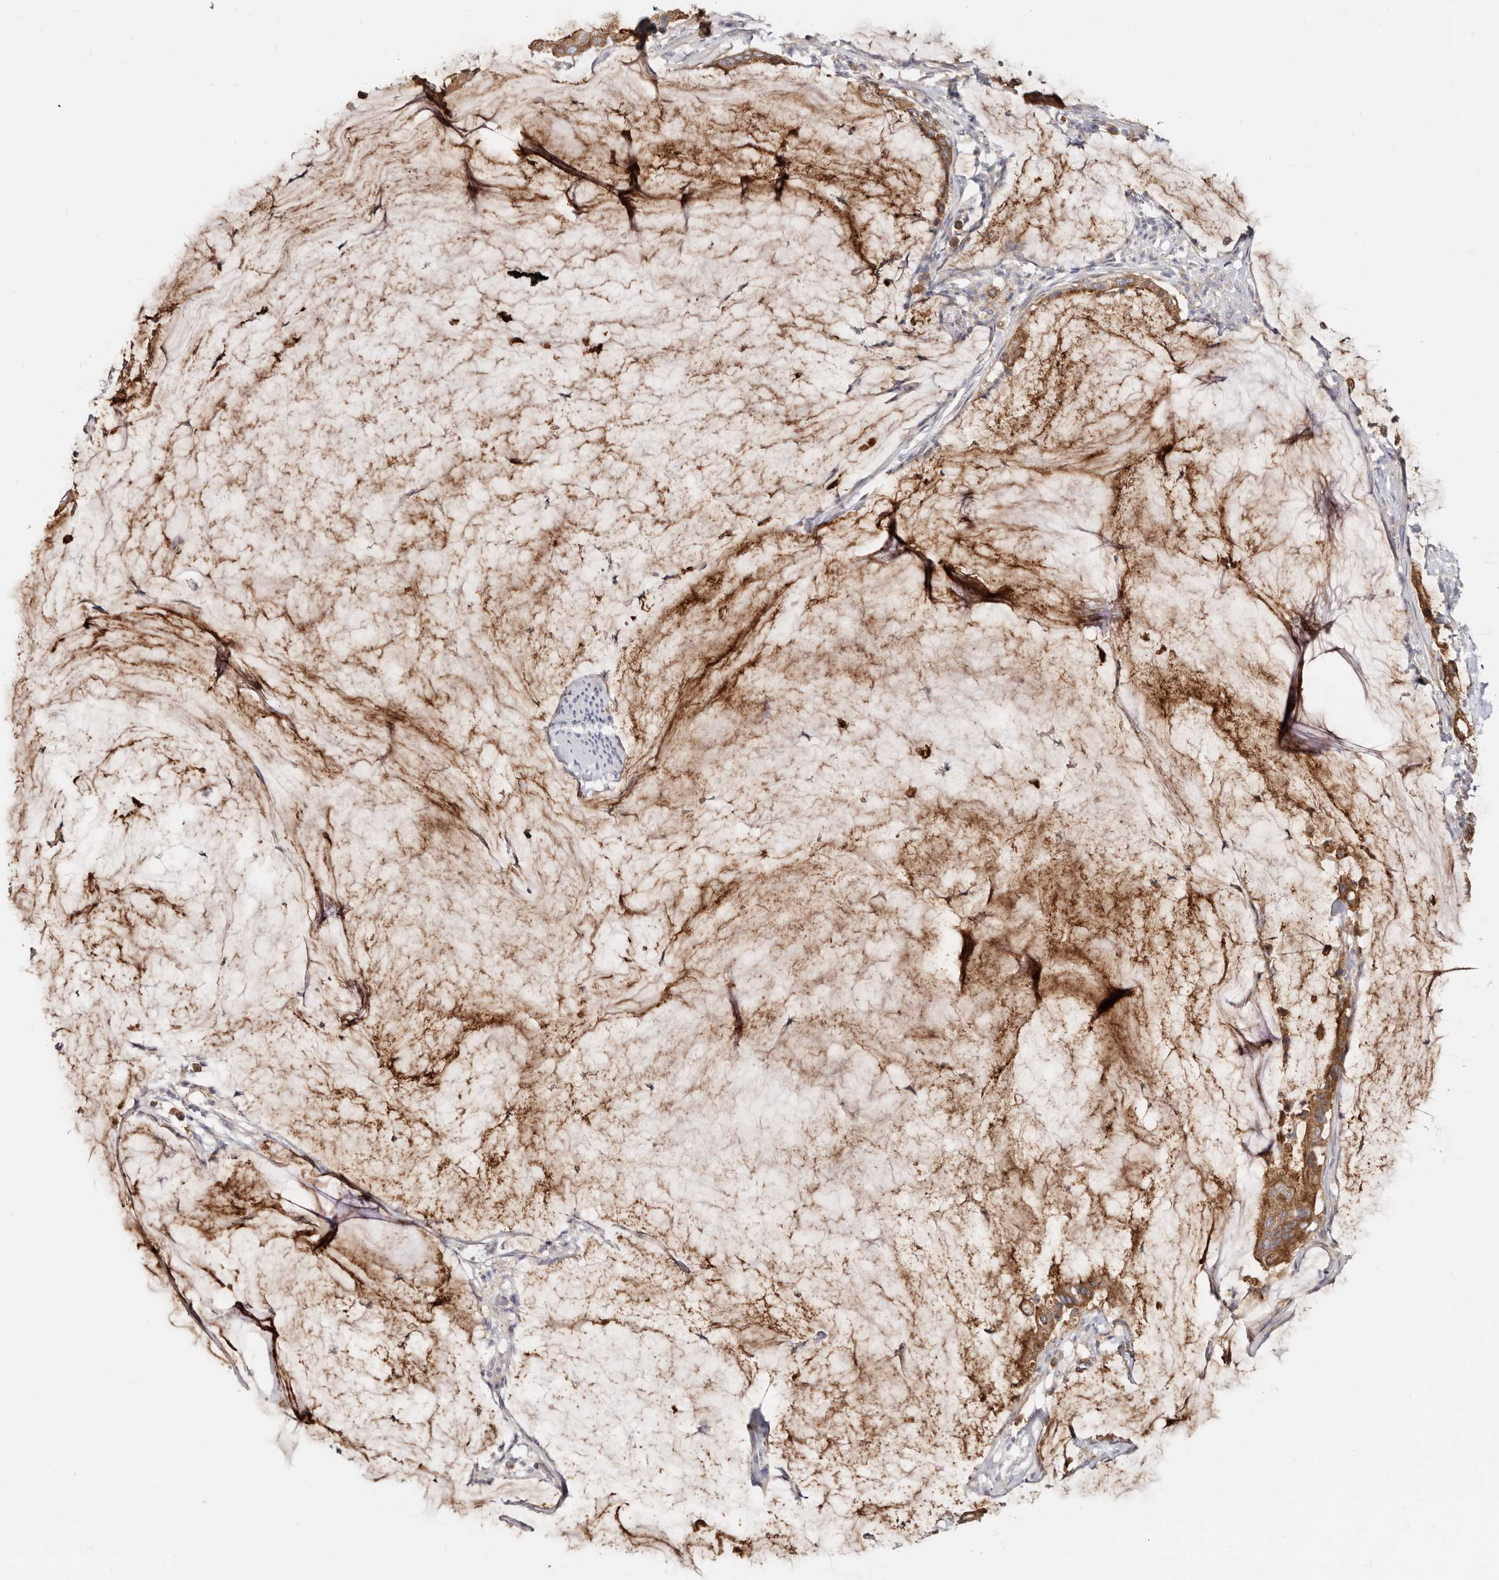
{"staining": {"intensity": "moderate", "quantity": ">75%", "location": "cytoplasmic/membranous"}, "tissue": "pancreatic cancer", "cell_type": "Tumor cells", "image_type": "cancer", "snomed": [{"axis": "morphology", "description": "Adenocarcinoma, NOS"}, {"axis": "topography", "description": "Pancreas"}], "caption": "Pancreatic cancer (adenocarcinoma) stained with a protein marker exhibits moderate staining in tumor cells.", "gene": "BAIAP2L1", "patient": {"sex": "male", "age": 41}}